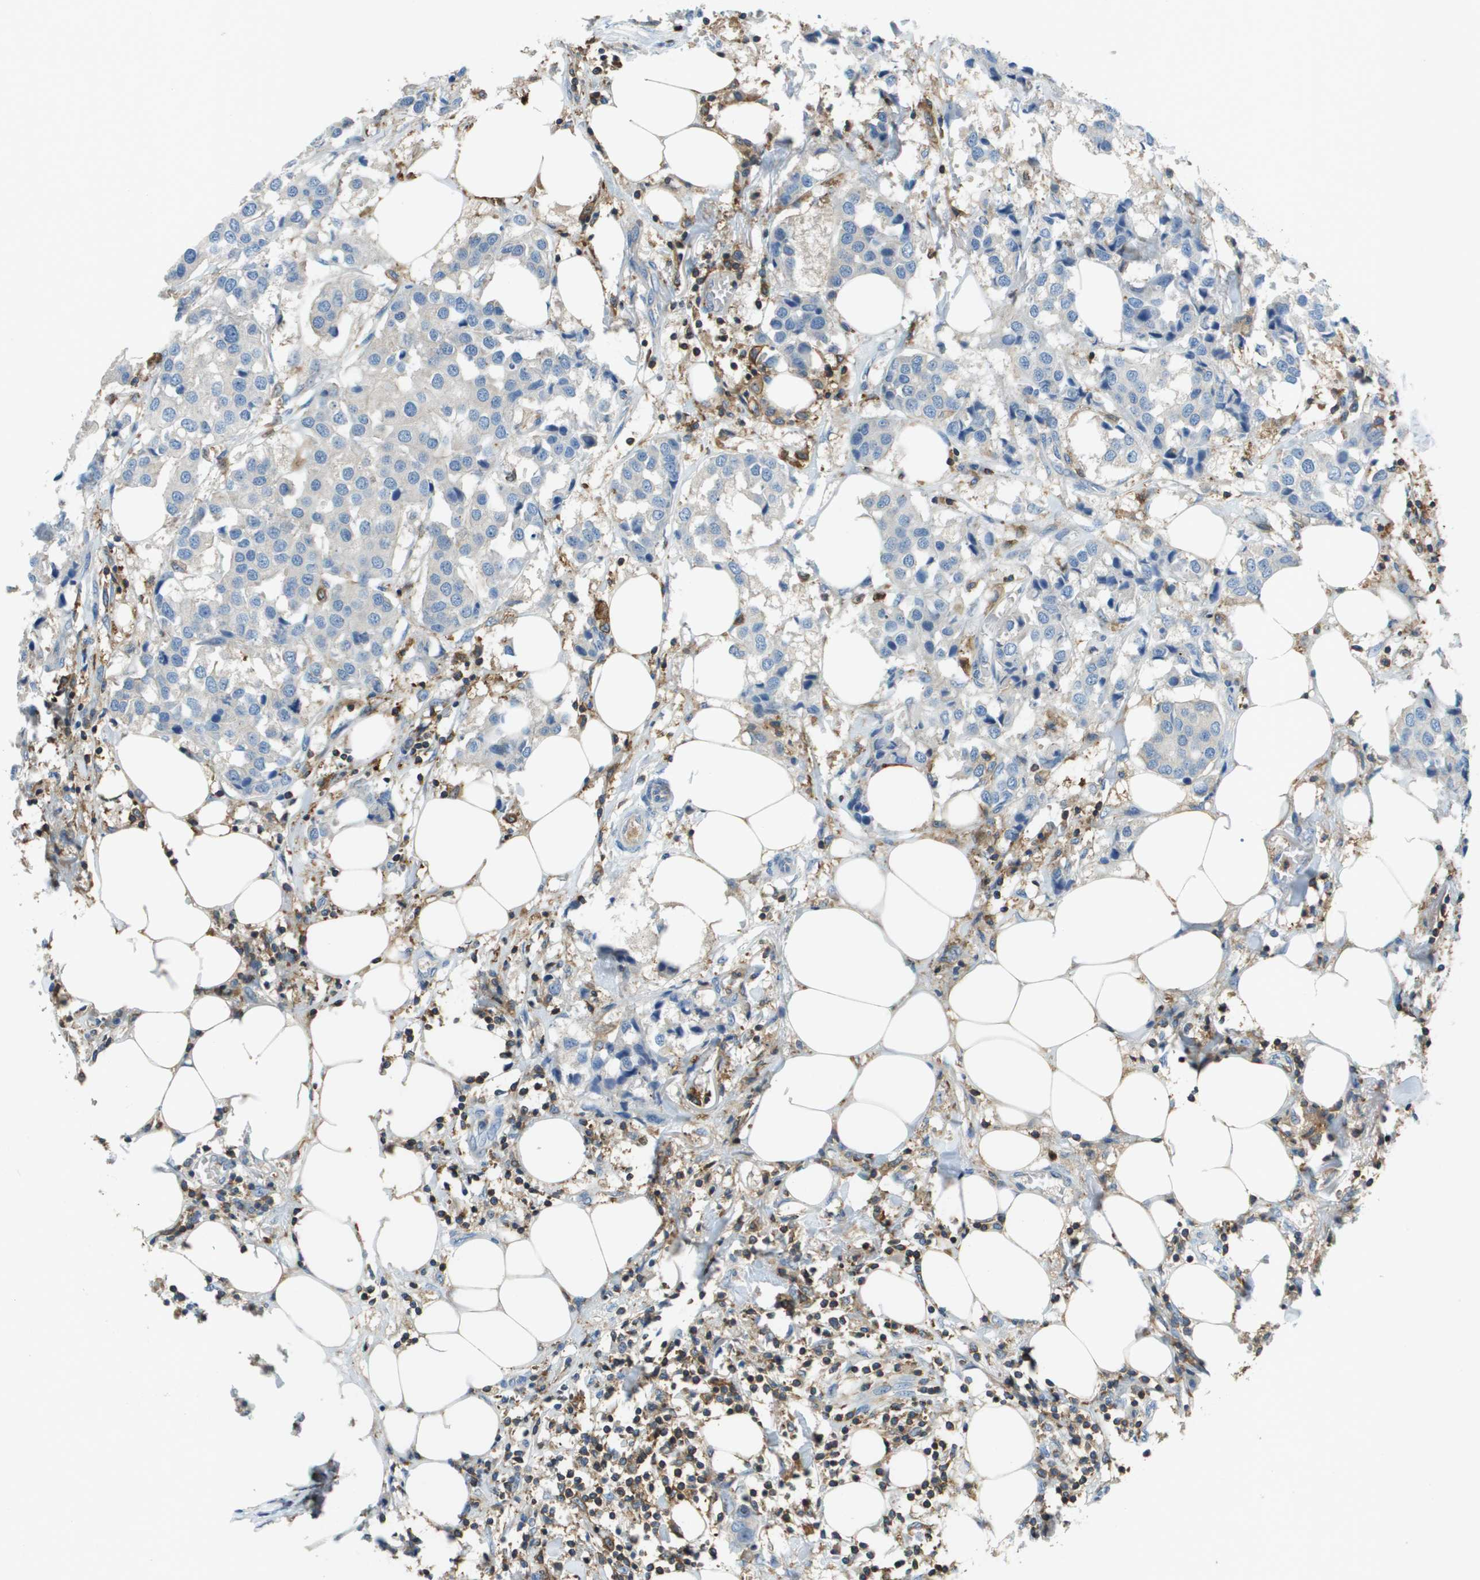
{"staining": {"intensity": "negative", "quantity": "none", "location": "none"}, "tissue": "breast cancer", "cell_type": "Tumor cells", "image_type": "cancer", "snomed": [{"axis": "morphology", "description": "Duct carcinoma"}, {"axis": "topography", "description": "Breast"}], "caption": "High magnification brightfield microscopy of breast invasive ductal carcinoma stained with DAB (brown) and counterstained with hematoxylin (blue): tumor cells show no significant positivity.", "gene": "APBB1IP", "patient": {"sex": "female", "age": 80}}